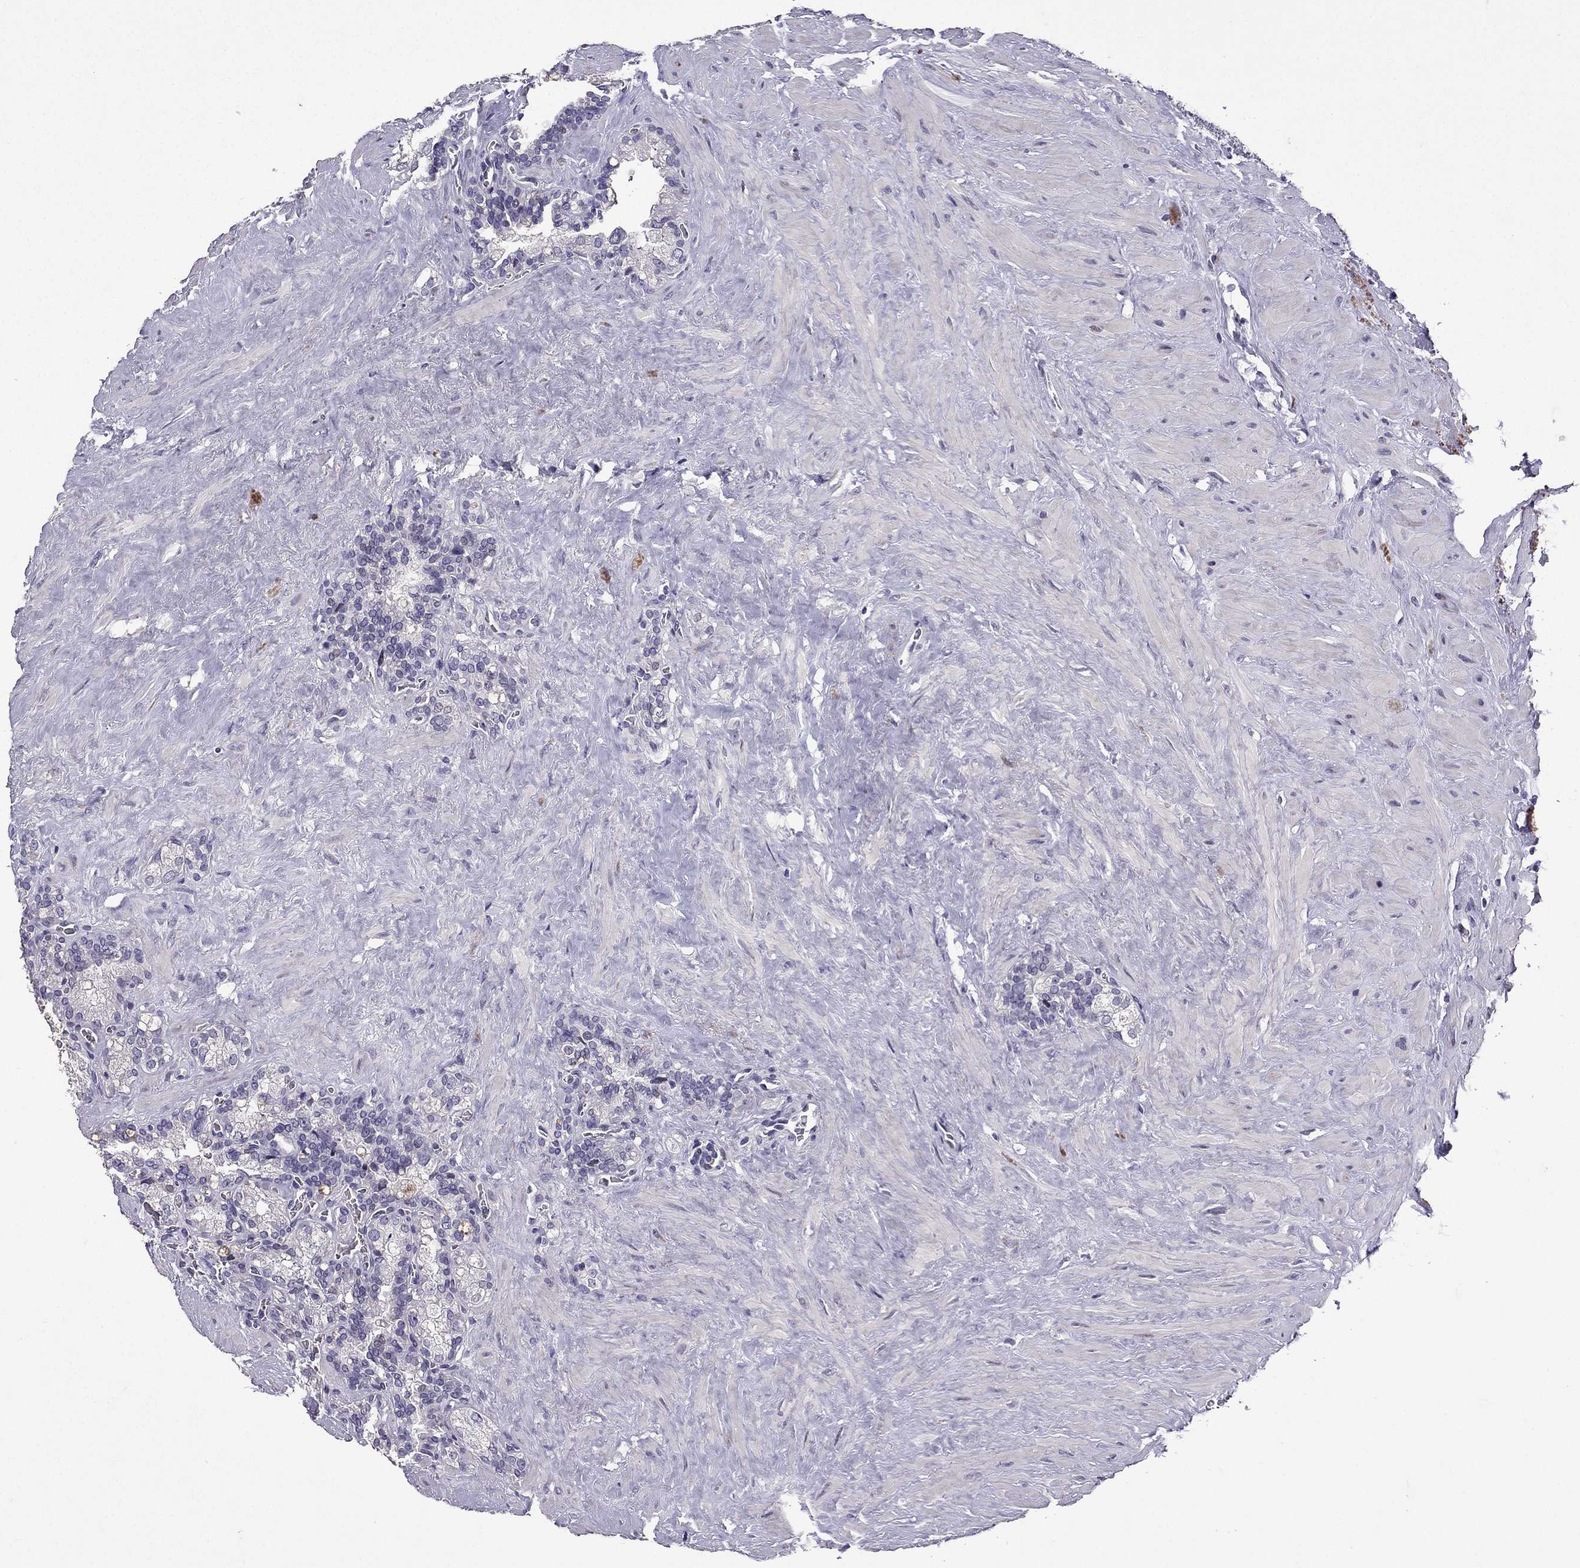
{"staining": {"intensity": "negative", "quantity": "none", "location": "none"}, "tissue": "seminal vesicle", "cell_type": "Glandular cells", "image_type": "normal", "snomed": [{"axis": "morphology", "description": "Normal tissue, NOS"}, {"axis": "topography", "description": "Seminal veicle"}], "caption": "Immunohistochemical staining of benign seminal vesicle shows no significant staining in glandular cells. Brightfield microscopy of IHC stained with DAB (brown) and hematoxylin (blue), captured at high magnification.", "gene": "TTN", "patient": {"sex": "male", "age": 71}}